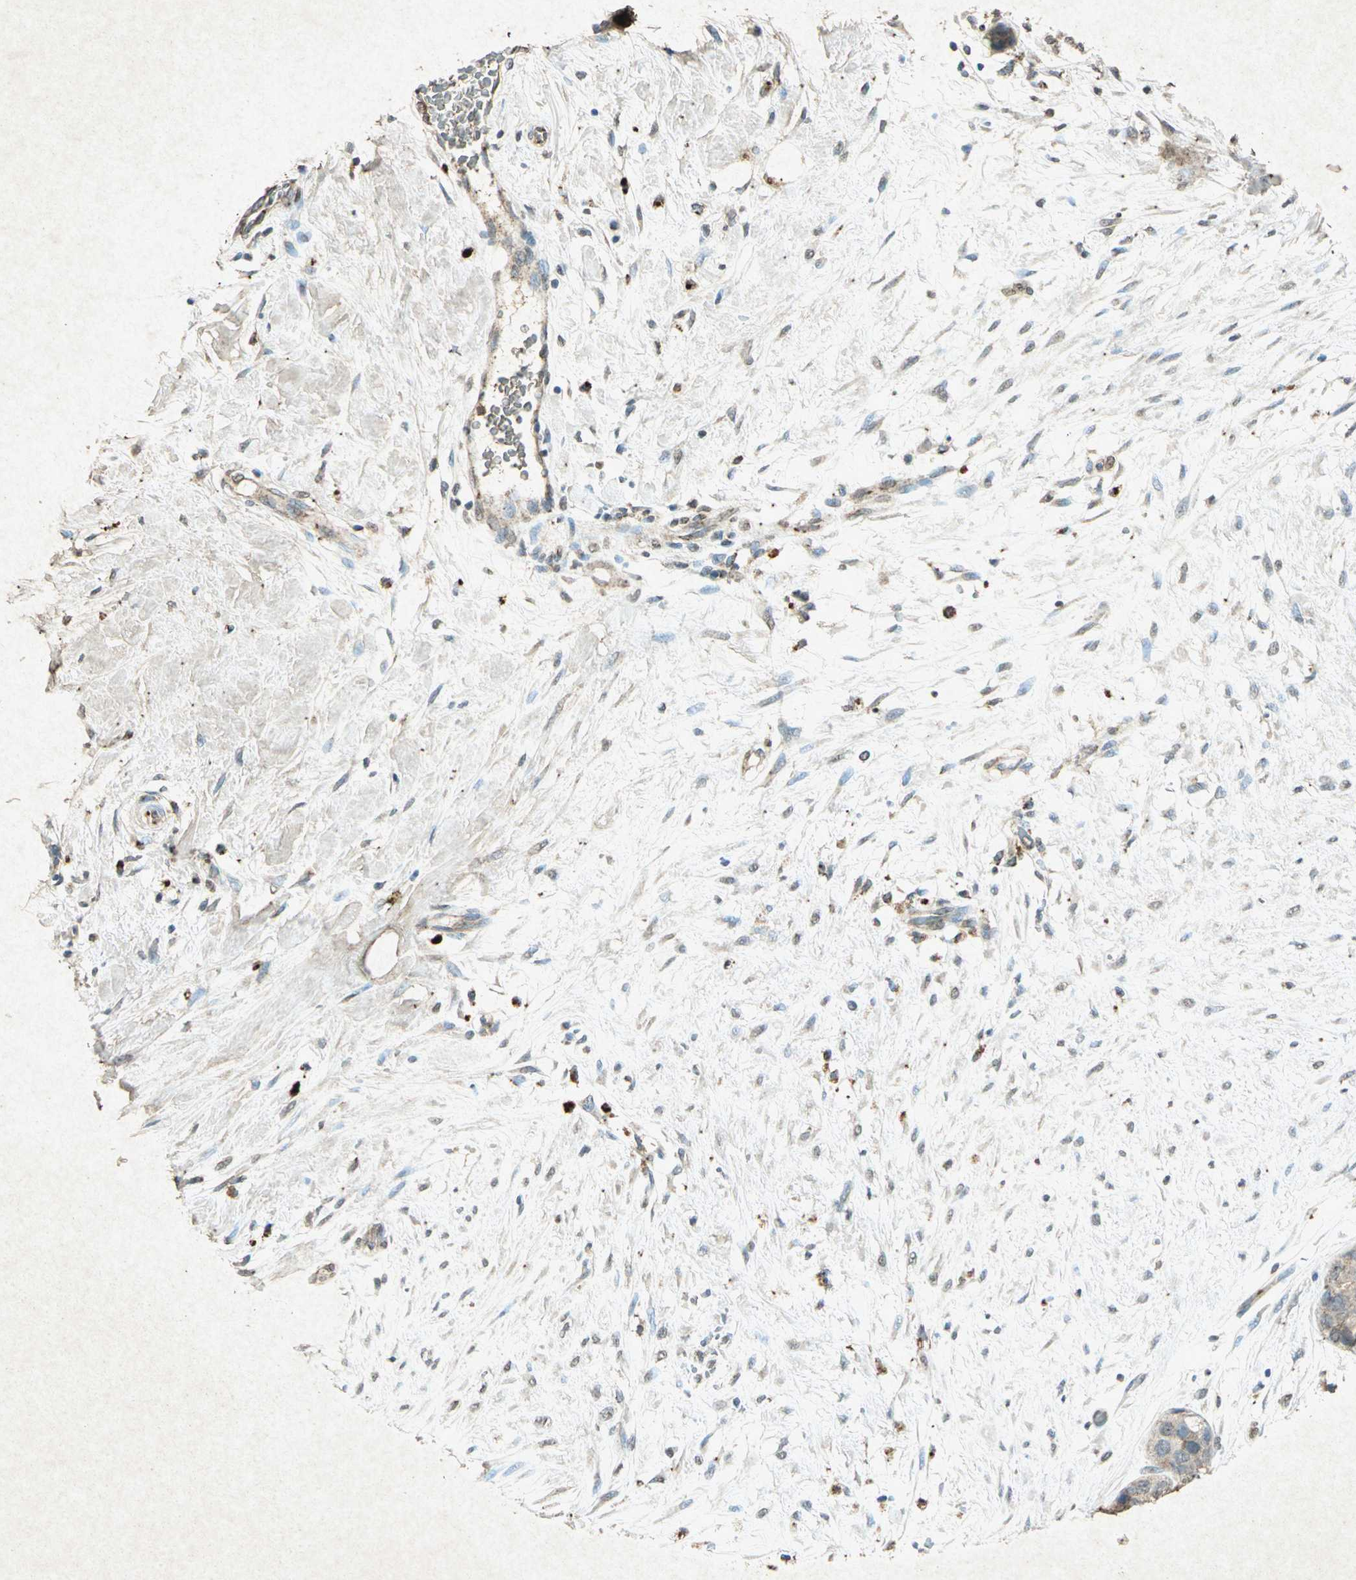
{"staining": {"intensity": "weak", "quantity": "25%-75%", "location": "cytoplasmic/membranous"}, "tissue": "breast cancer", "cell_type": "Tumor cells", "image_type": "cancer", "snomed": [{"axis": "morphology", "description": "Duct carcinoma"}, {"axis": "topography", "description": "Breast"}], "caption": "A high-resolution histopathology image shows IHC staining of invasive ductal carcinoma (breast), which demonstrates weak cytoplasmic/membranous positivity in about 25%-75% of tumor cells.", "gene": "PSEN1", "patient": {"sex": "female", "age": 40}}